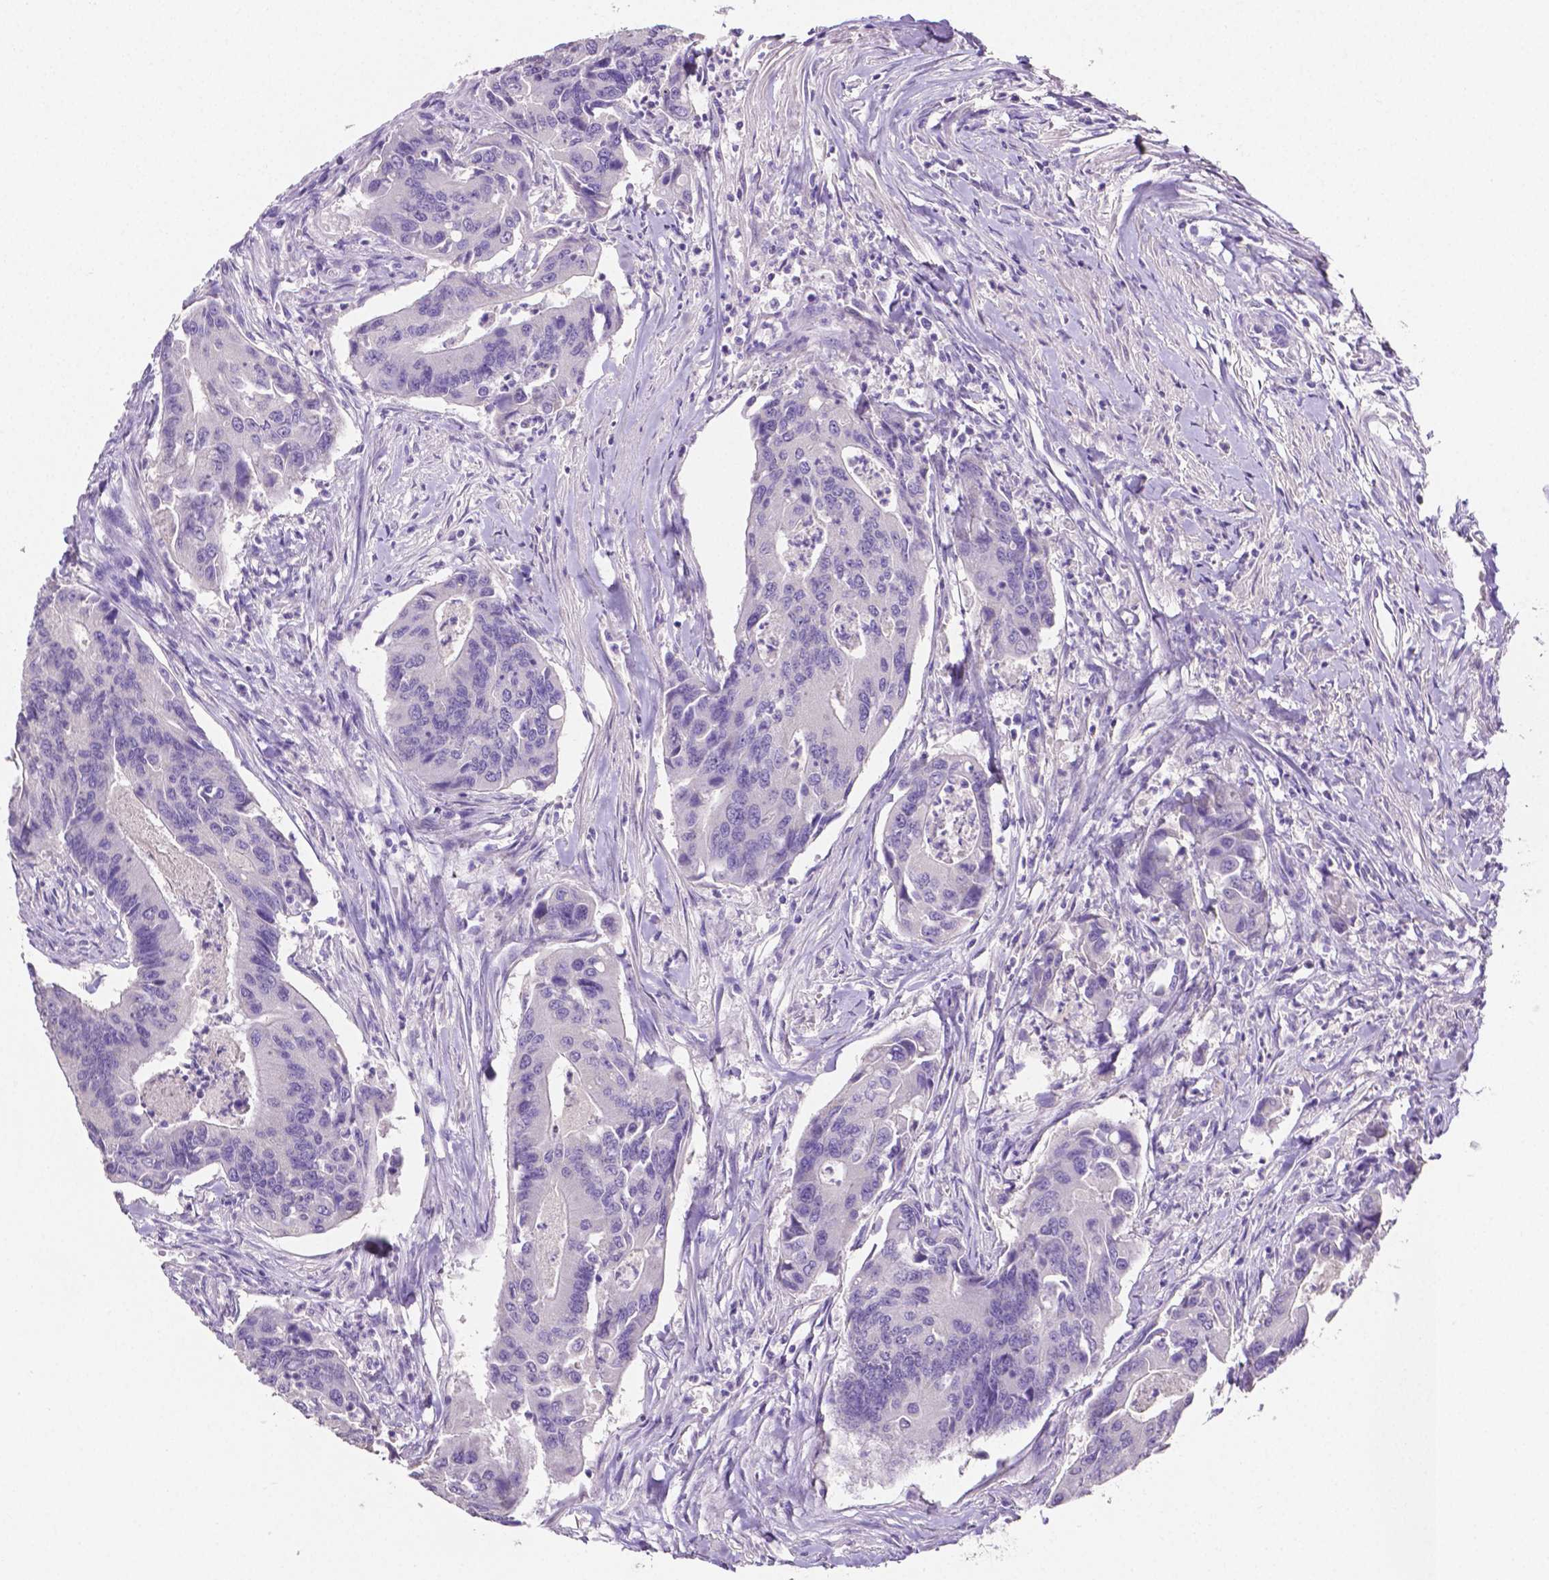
{"staining": {"intensity": "negative", "quantity": "none", "location": "none"}, "tissue": "colorectal cancer", "cell_type": "Tumor cells", "image_type": "cancer", "snomed": [{"axis": "morphology", "description": "Adenocarcinoma, NOS"}, {"axis": "topography", "description": "Colon"}], "caption": "There is no significant staining in tumor cells of adenocarcinoma (colorectal).", "gene": "SLC22A2", "patient": {"sex": "female", "age": 67}}